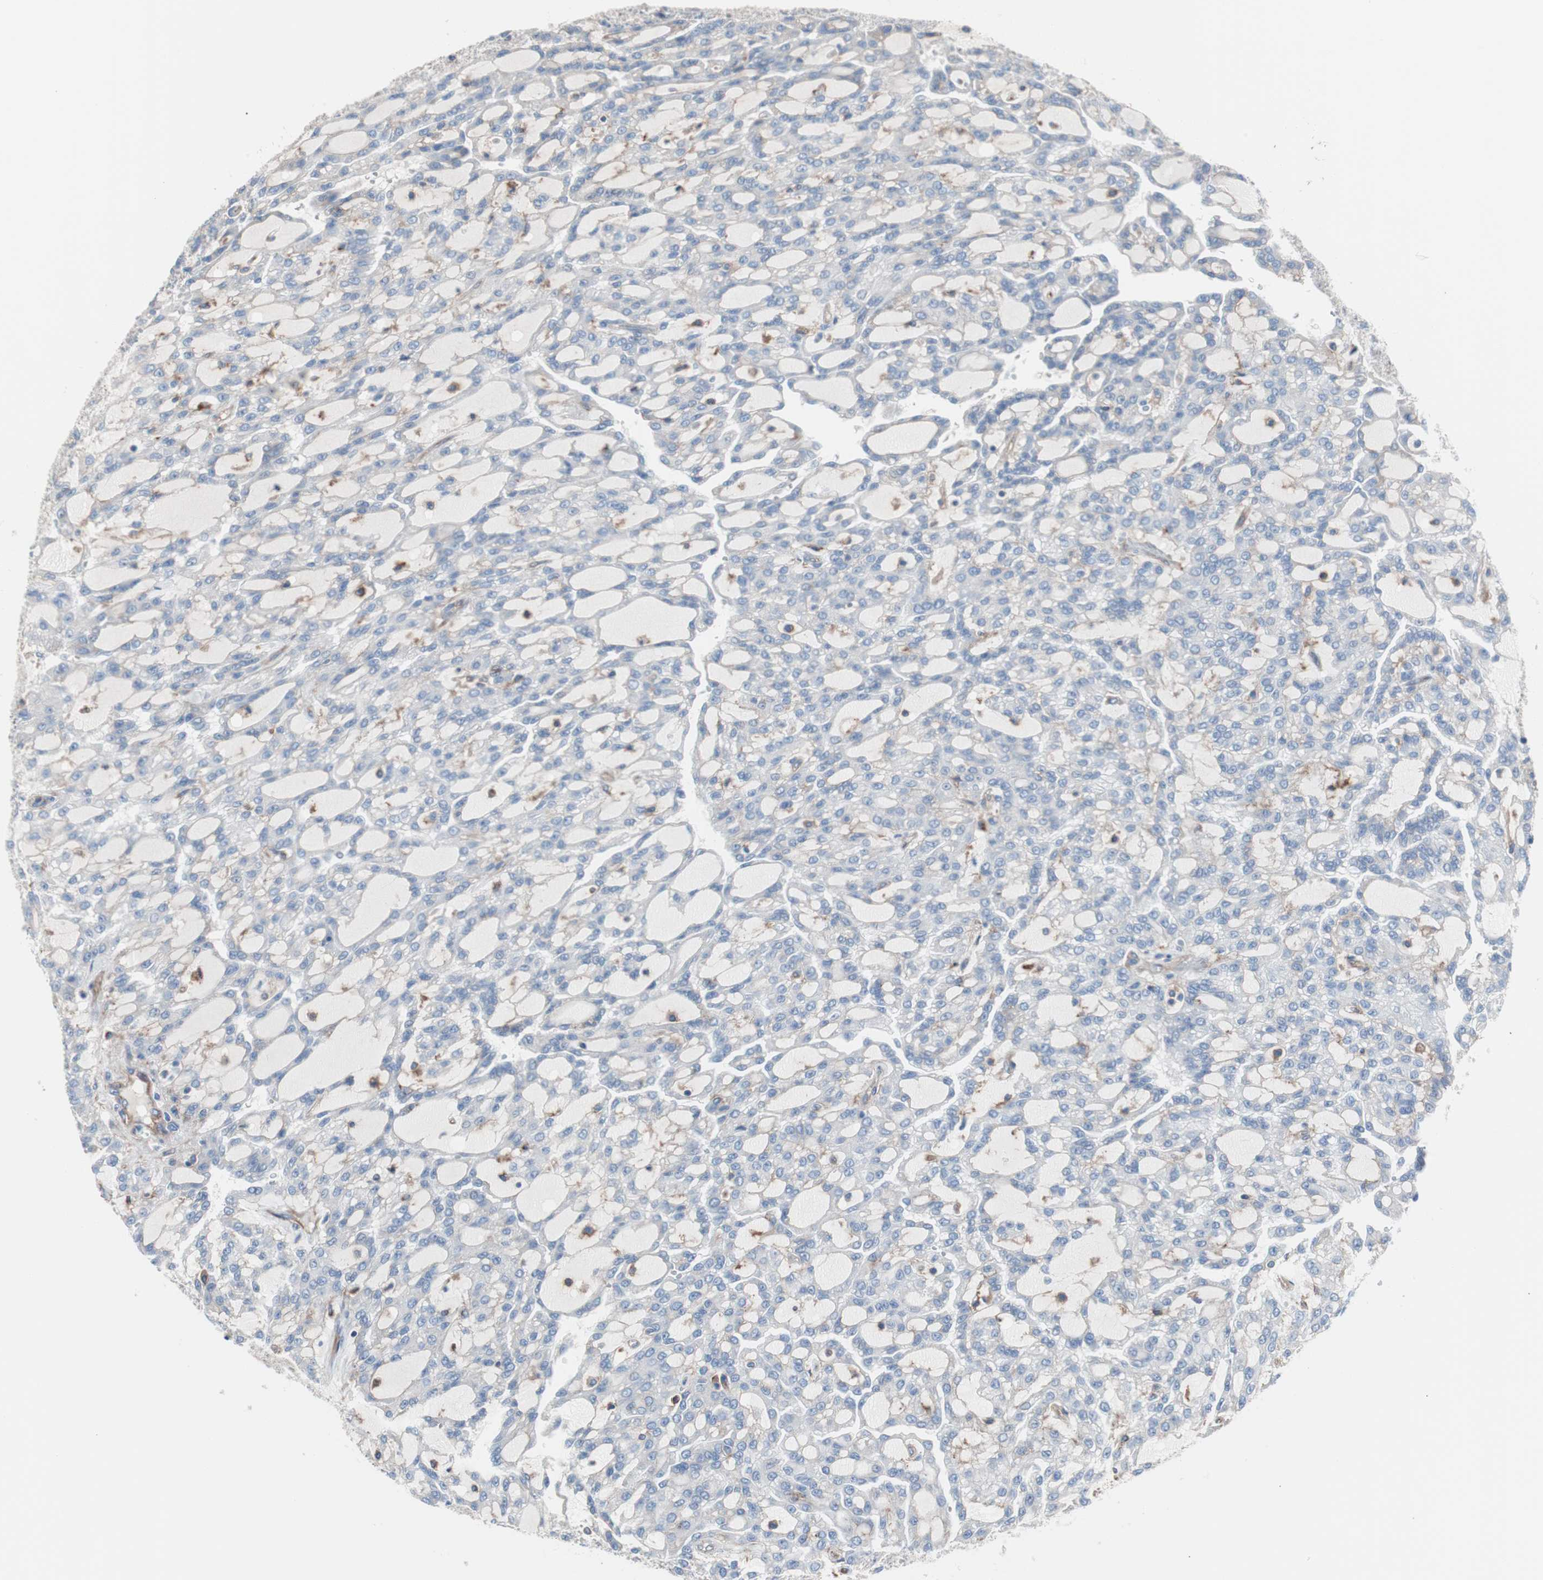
{"staining": {"intensity": "negative", "quantity": "none", "location": "none"}, "tissue": "renal cancer", "cell_type": "Tumor cells", "image_type": "cancer", "snomed": [{"axis": "morphology", "description": "Adenocarcinoma, NOS"}, {"axis": "topography", "description": "Kidney"}], "caption": "Tumor cells are negative for brown protein staining in renal cancer (adenocarcinoma).", "gene": "CD81", "patient": {"sex": "male", "age": 63}}